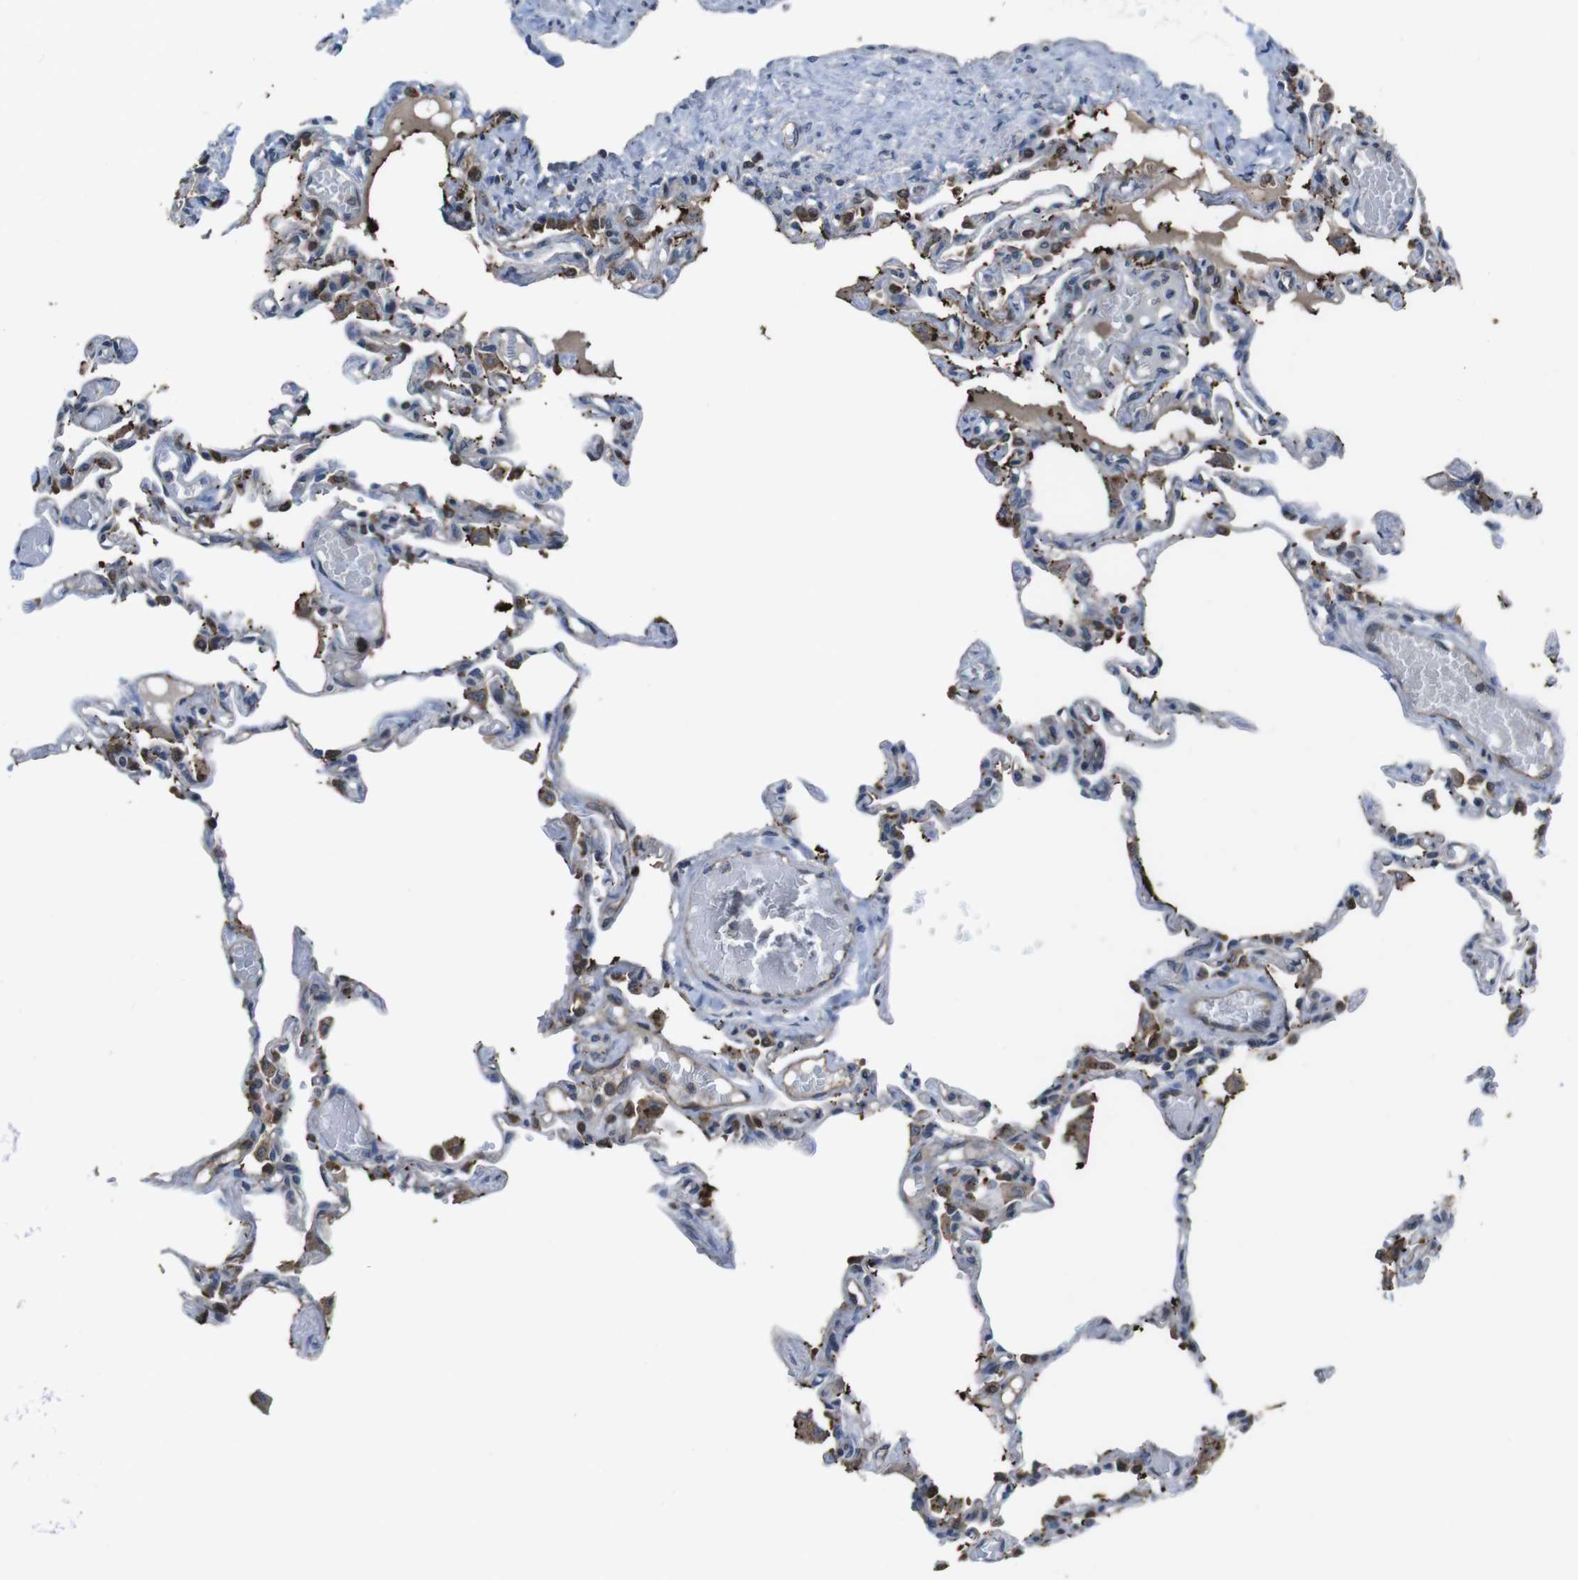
{"staining": {"intensity": "moderate", "quantity": "25%-75%", "location": "cytoplasmic/membranous"}, "tissue": "lung", "cell_type": "Alveolar cells", "image_type": "normal", "snomed": [{"axis": "morphology", "description": "Normal tissue, NOS"}, {"axis": "topography", "description": "Lung"}], "caption": "Lung stained with DAB (3,3'-diaminobenzidine) immunohistochemistry exhibits medium levels of moderate cytoplasmic/membranous staining in about 25%-75% of alveolar cells. The staining is performed using DAB brown chromogen to label protein expression. The nuclei are counter-stained blue using hematoxylin.", "gene": "SLC22A23", "patient": {"sex": "male", "age": 21}}